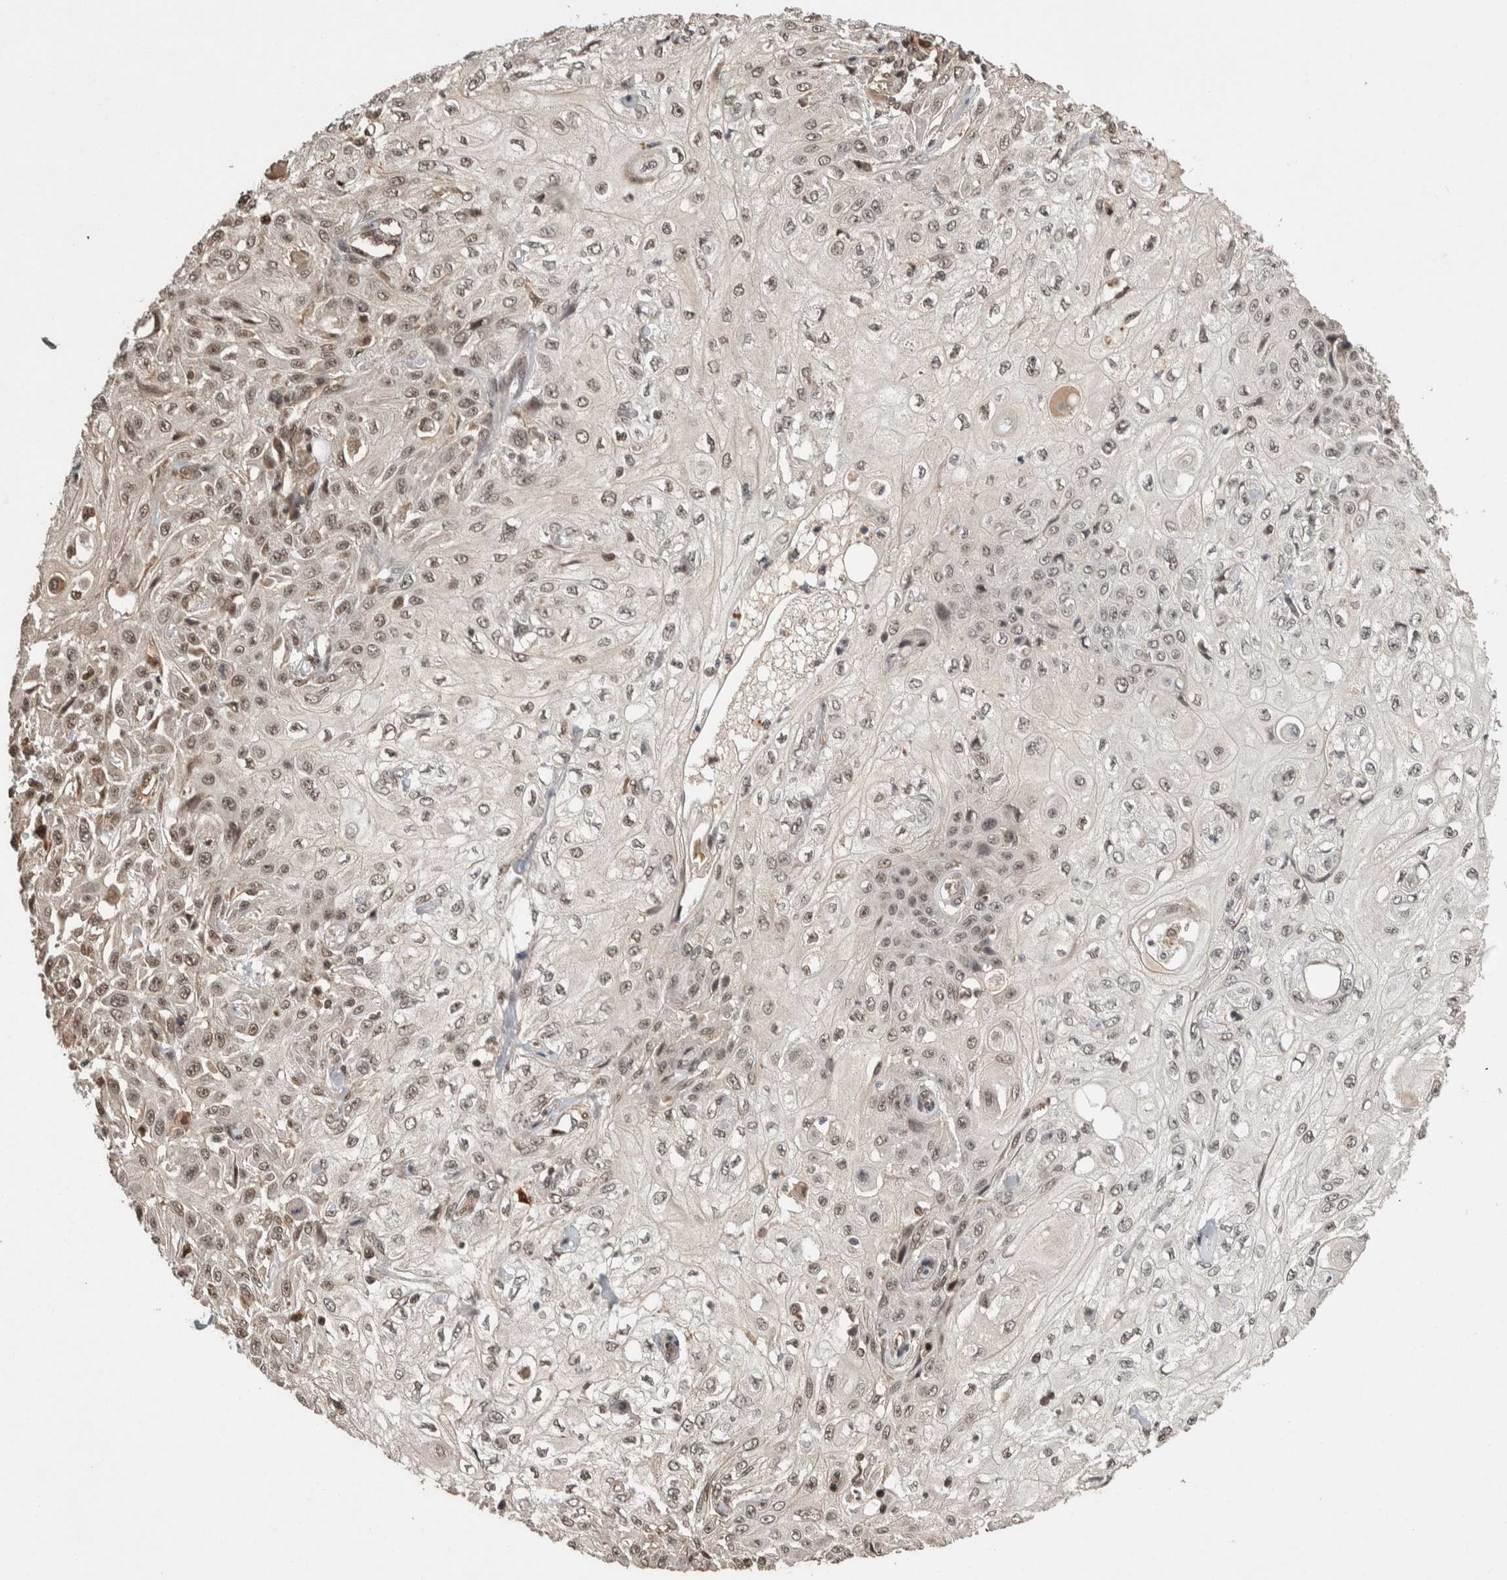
{"staining": {"intensity": "moderate", "quantity": "25%-75%", "location": "nuclear"}, "tissue": "skin cancer", "cell_type": "Tumor cells", "image_type": "cancer", "snomed": [{"axis": "morphology", "description": "Squamous cell carcinoma, NOS"}, {"axis": "morphology", "description": "Squamous cell carcinoma, metastatic, NOS"}, {"axis": "topography", "description": "Skin"}, {"axis": "topography", "description": "Lymph node"}], "caption": "A brown stain shows moderate nuclear positivity of a protein in skin squamous cell carcinoma tumor cells.", "gene": "ZNF592", "patient": {"sex": "male", "age": 75}}